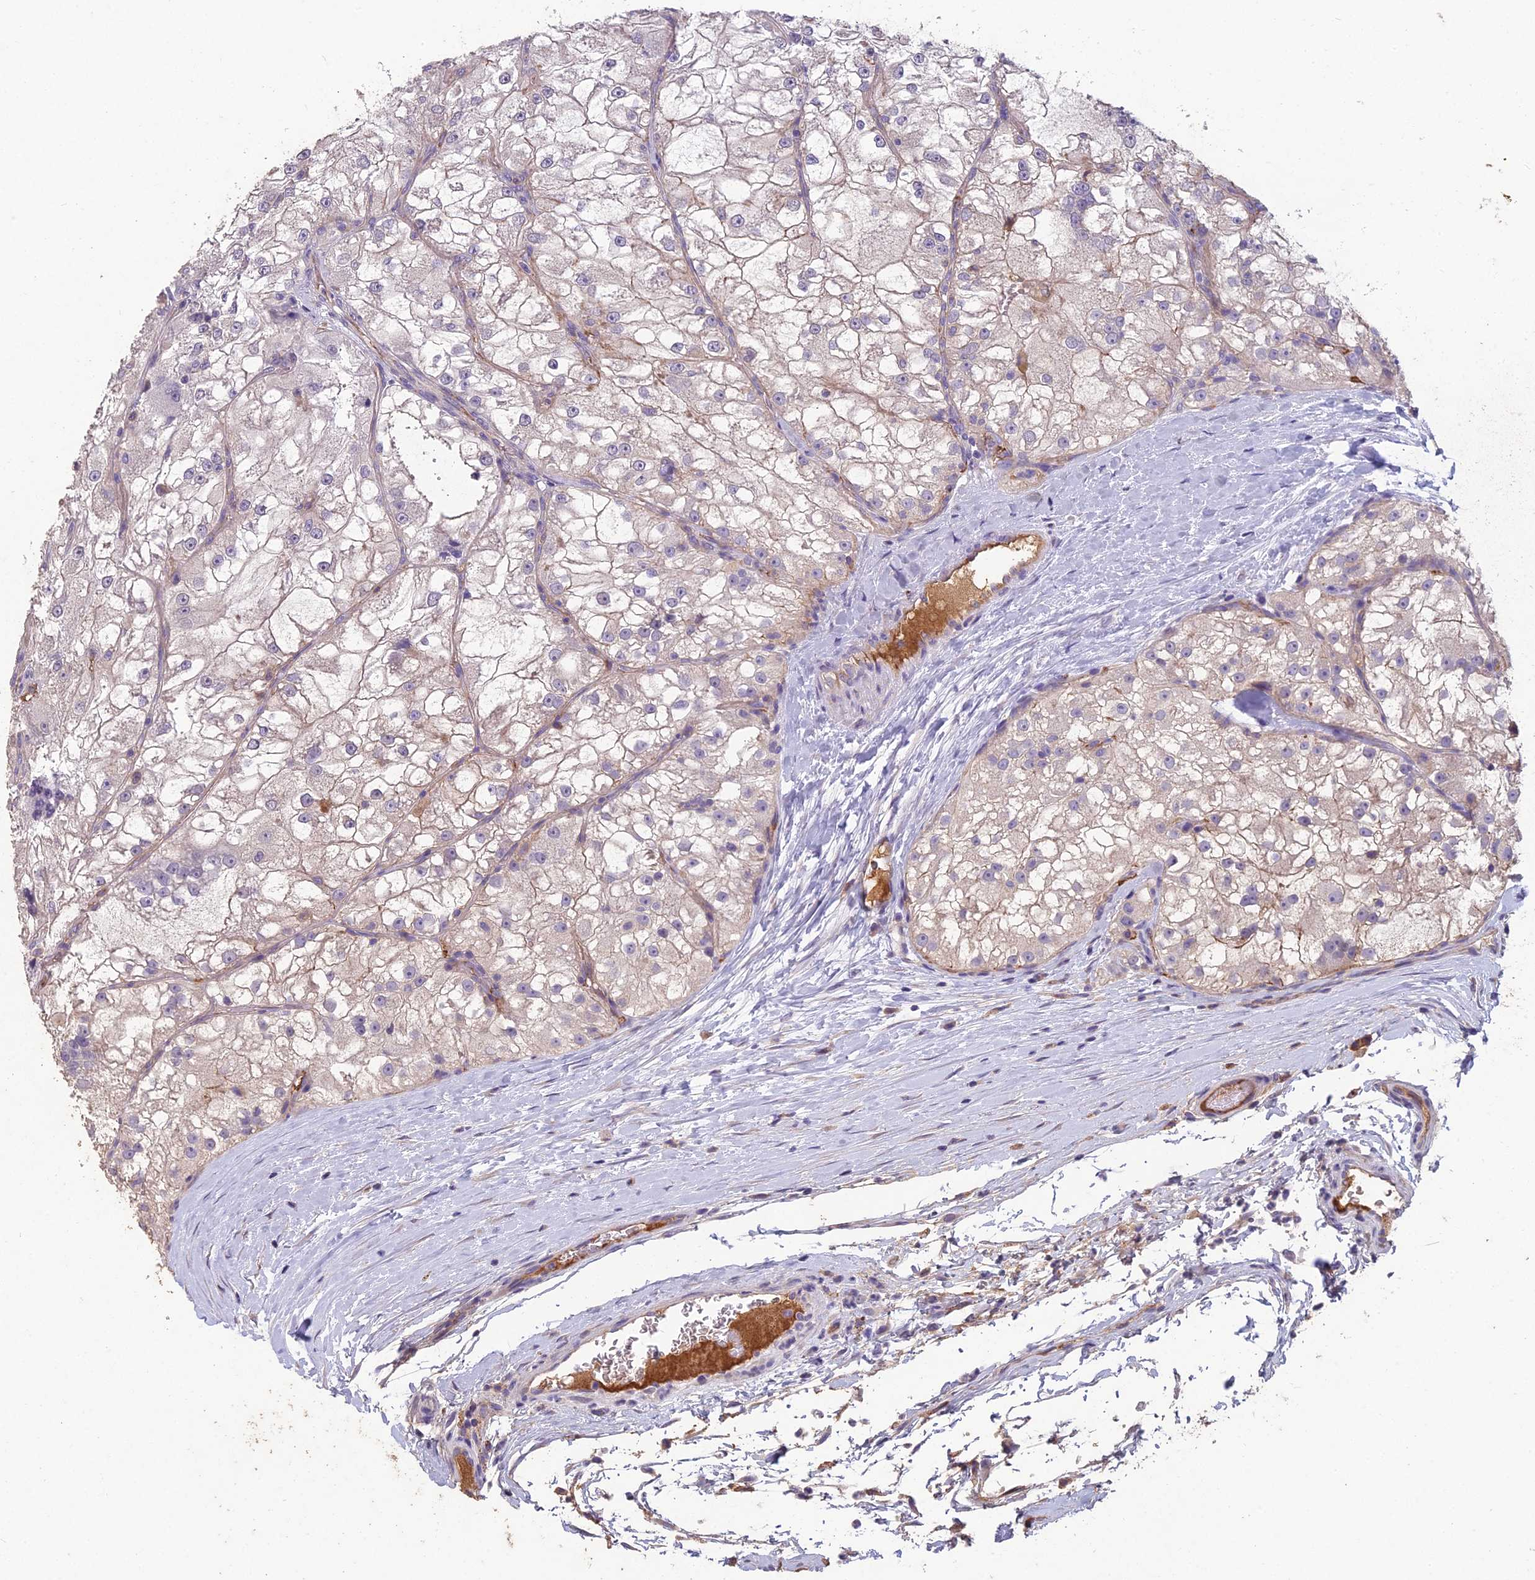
{"staining": {"intensity": "weak", "quantity": "<25%", "location": "cytoplasmic/membranous"}, "tissue": "renal cancer", "cell_type": "Tumor cells", "image_type": "cancer", "snomed": [{"axis": "morphology", "description": "Adenocarcinoma, NOS"}, {"axis": "topography", "description": "Kidney"}], "caption": "Tumor cells are negative for brown protein staining in renal cancer. (DAB (3,3'-diaminobenzidine) immunohistochemistry (IHC) with hematoxylin counter stain).", "gene": "CEACAM16", "patient": {"sex": "female", "age": 72}}